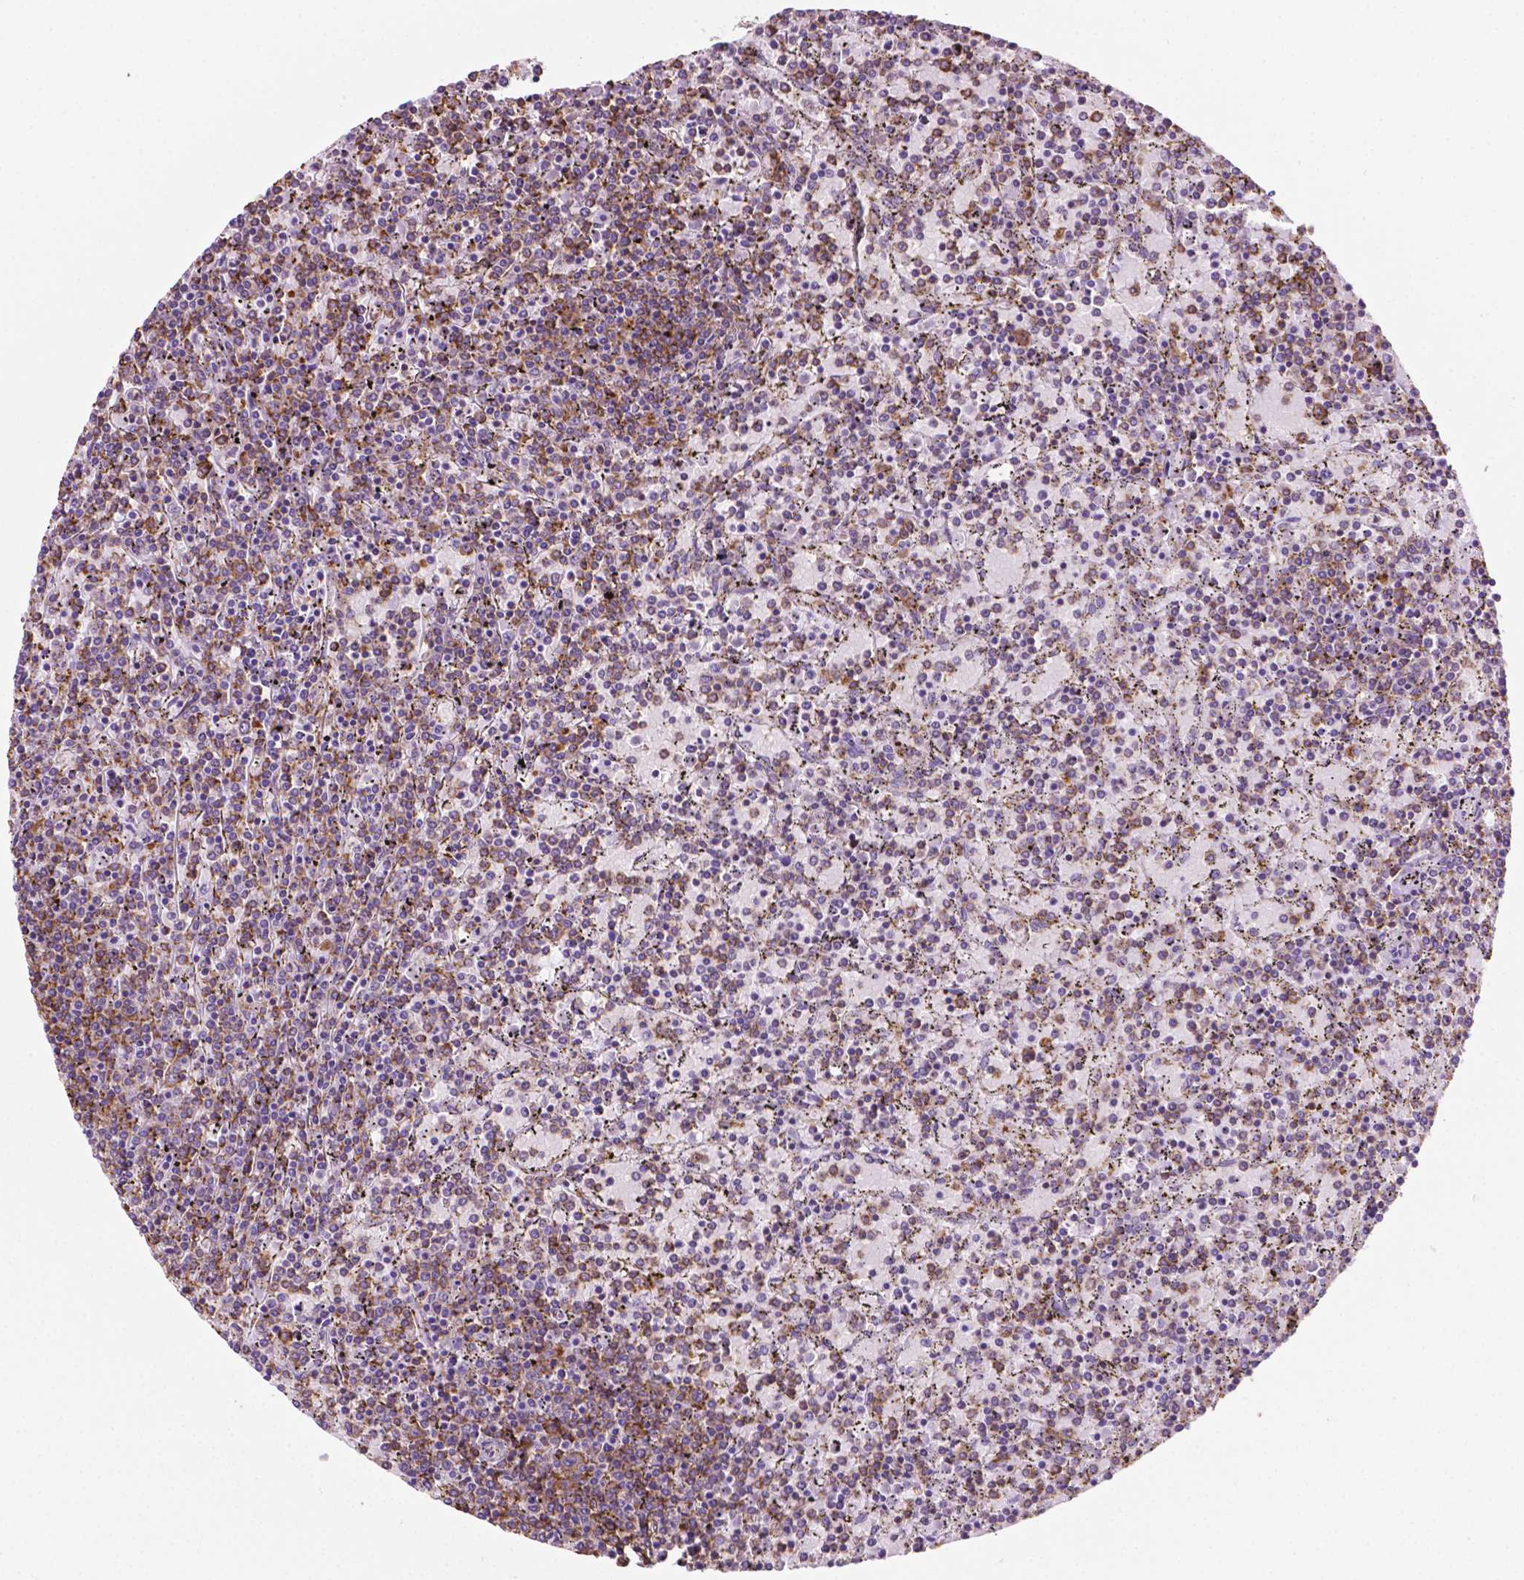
{"staining": {"intensity": "moderate", "quantity": "<25%", "location": "cytoplasmic/membranous"}, "tissue": "lymphoma", "cell_type": "Tumor cells", "image_type": "cancer", "snomed": [{"axis": "morphology", "description": "Malignant lymphoma, non-Hodgkin's type, Low grade"}, {"axis": "topography", "description": "Spleen"}], "caption": "Low-grade malignant lymphoma, non-Hodgkin's type stained for a protein exhibits moderate cytoplasmic/membranous positivity in tumor cells.", "gene": "RPL29", "patient": {"sex": "female", "age": 77}}